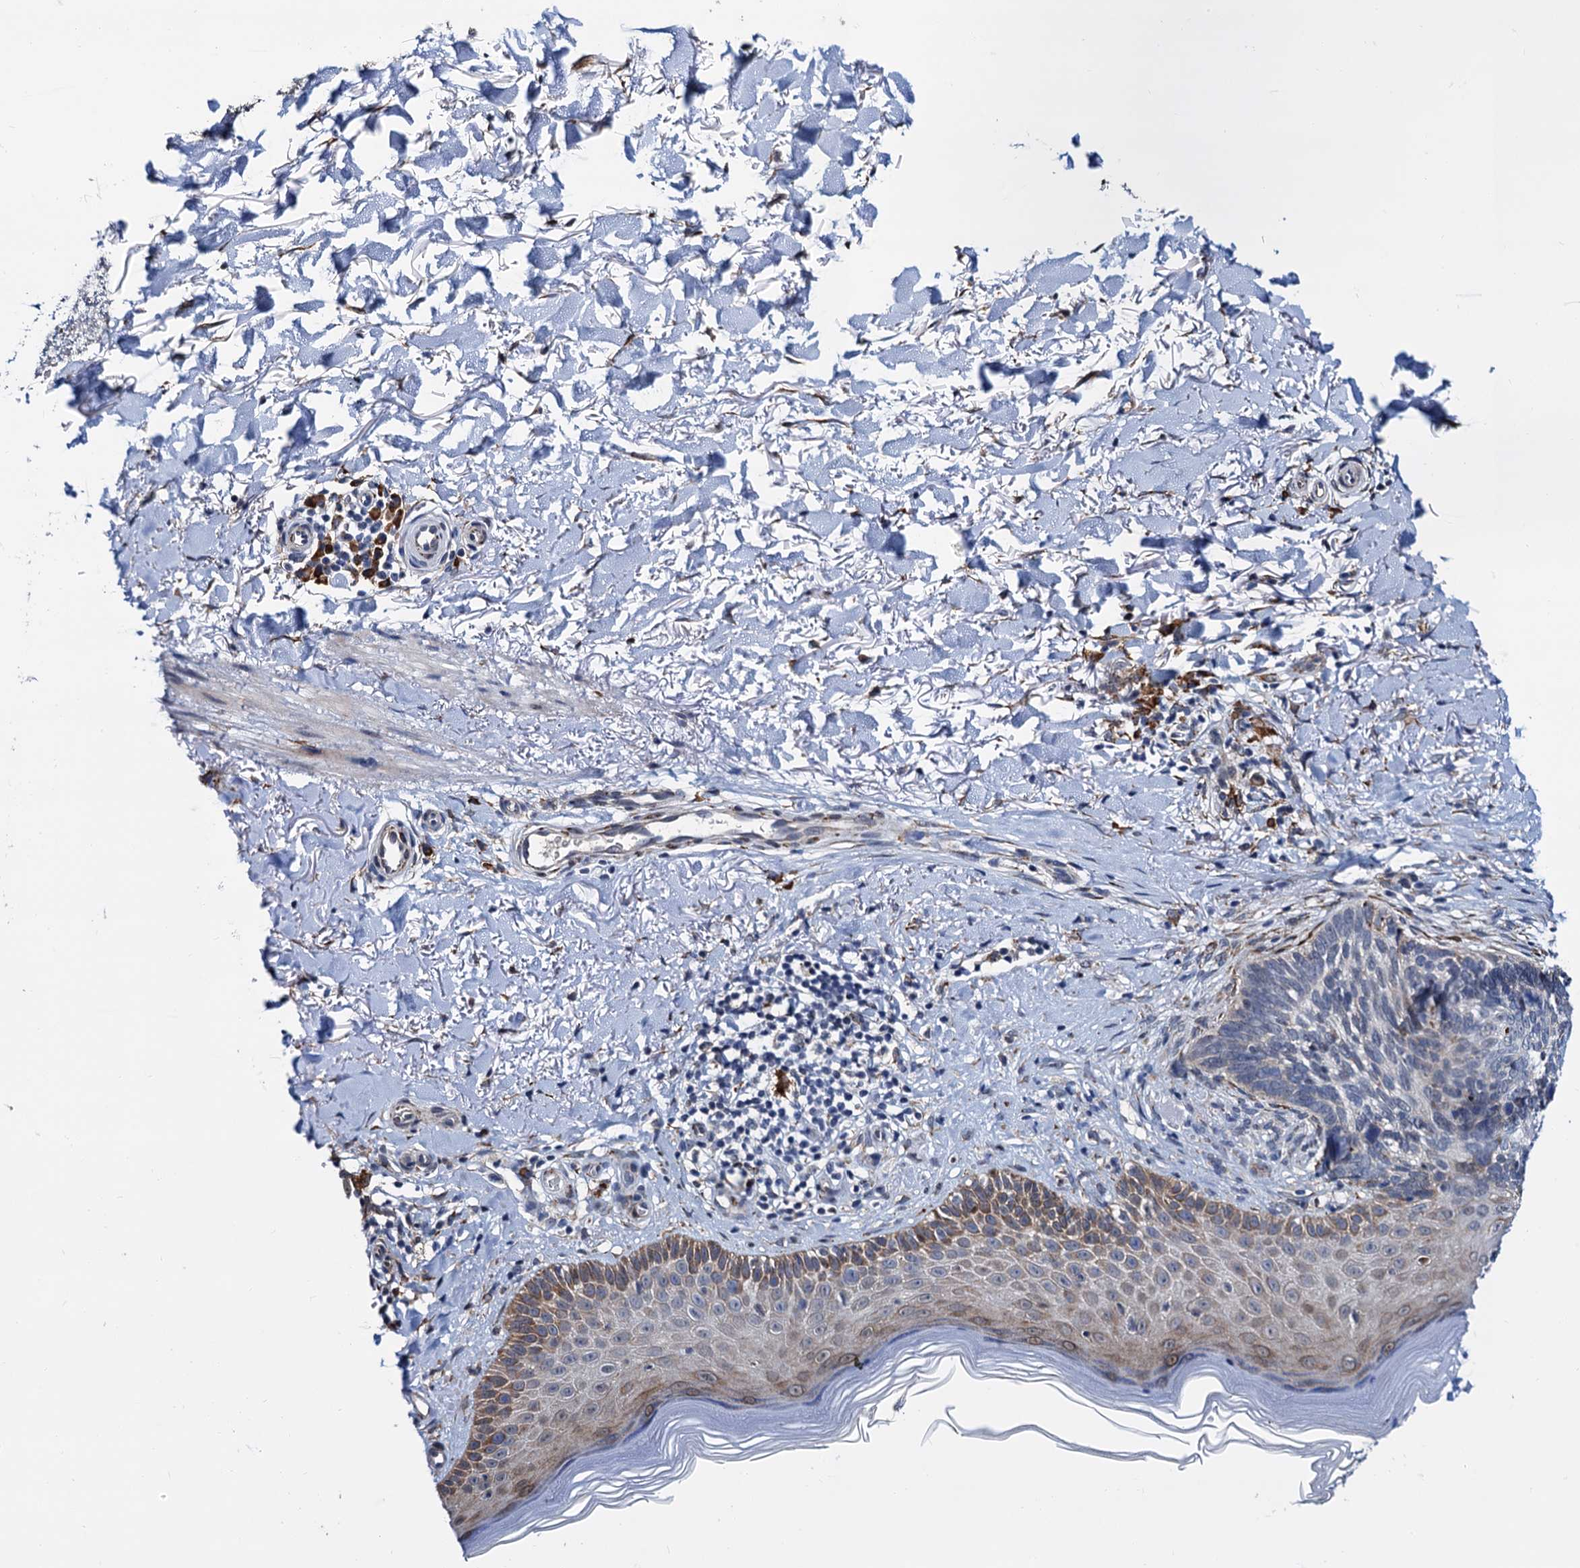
{"staining": {"intensity": "weak", "quantity": "<25%", "location": "cytoplasmic/membranous"}, "tissue": "skin cancer", "cell_type": "Tumor cells", "image_type": "cancer", "snomed": [{"axis": "morphology", "description": "Normal tissue, NOS"}, {"axis": "morphology", "description": "Basal cell carcinoma"}, {"axis": "topography", "description": "Skin"}], "caption": "Tumor cells show no significant expression in skin cancer (basal cell carcinoma).", "gene": "SLC7A10", "patient": {"sex": "female", "age": 67}}